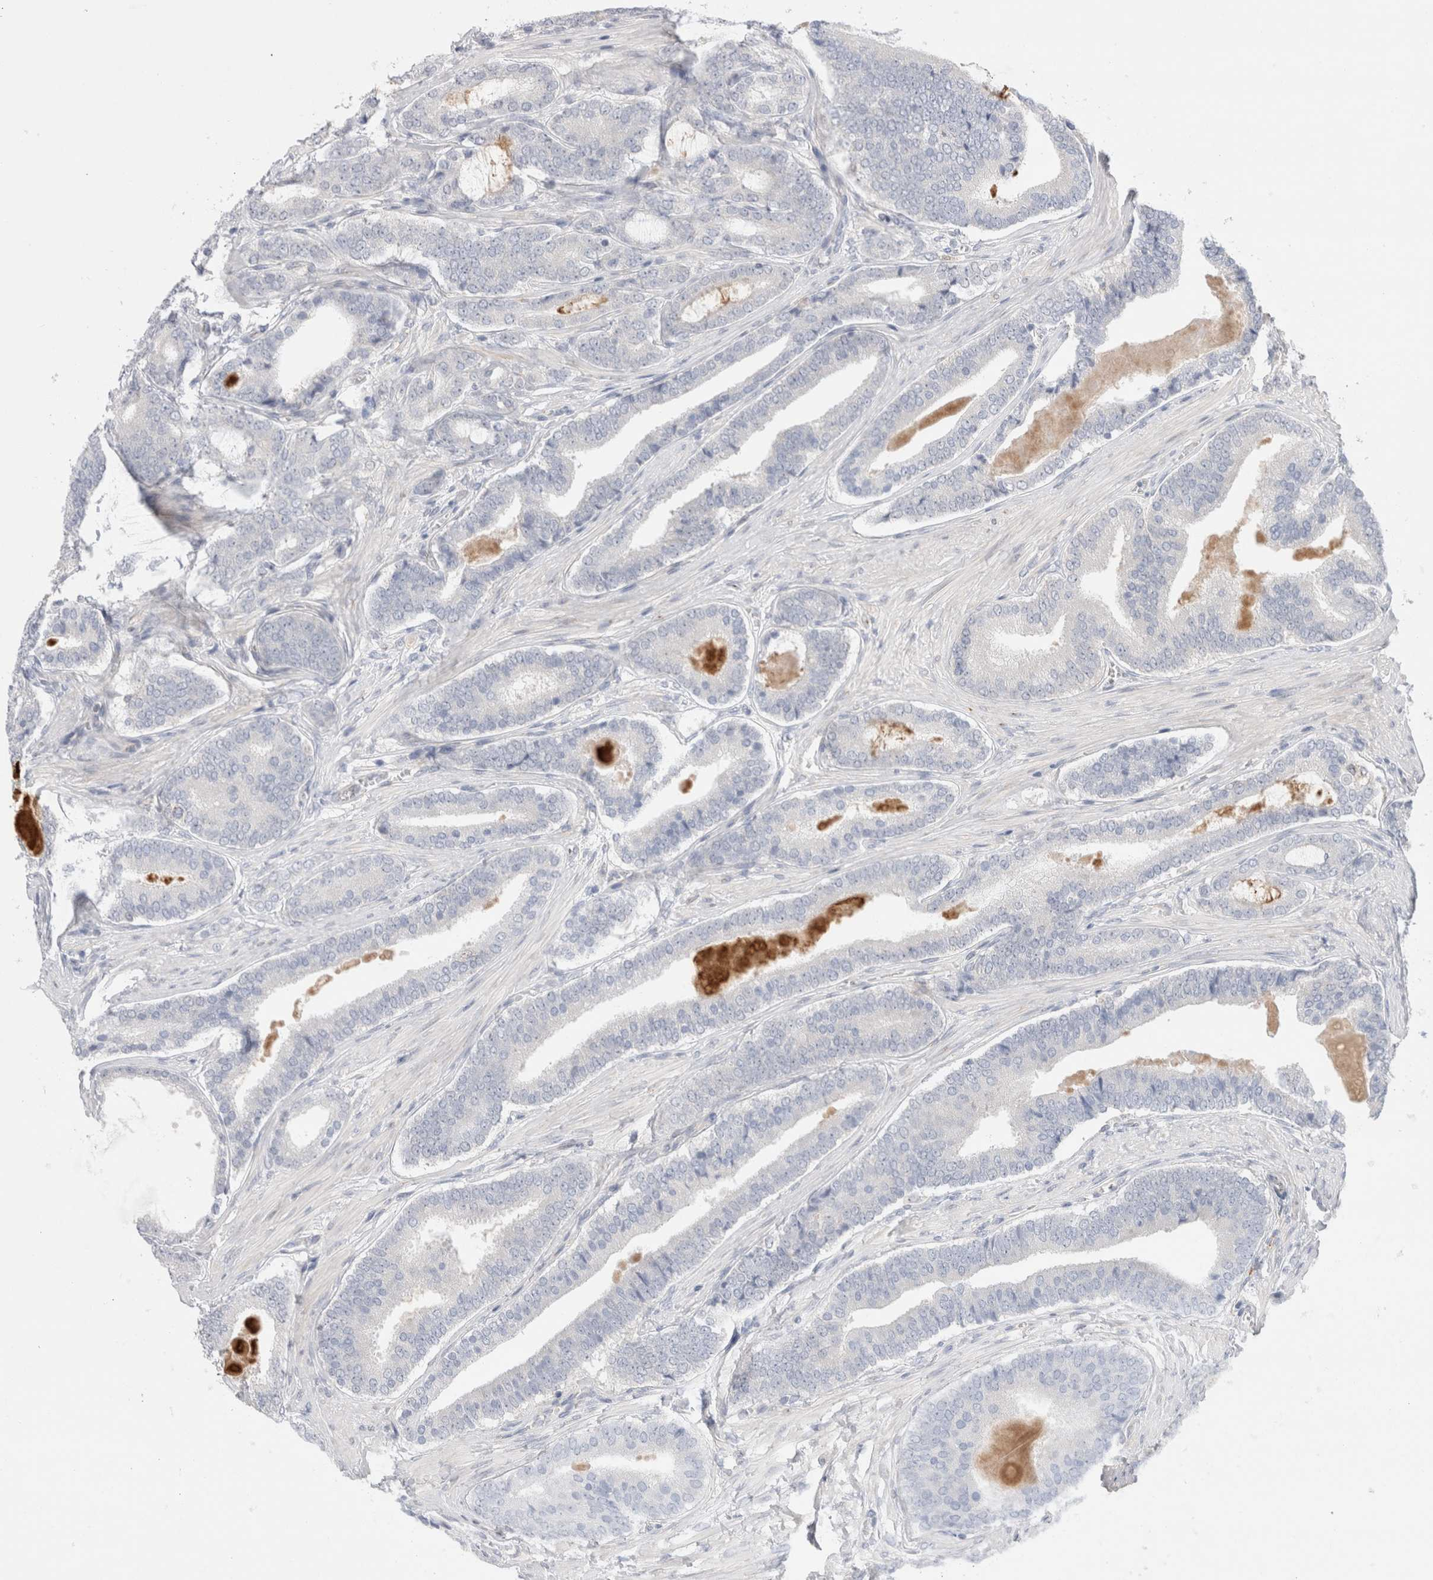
{"staining": {"intensity": "negative", "quantity": "none", "location": "none"}, "tissue": "prostate cancer", "cell_type": "Tumor cells", "image_type": "cancer", "snomed": [{"axis": "morphology", "description": "Adenocarcinoma, High grade"}, {"axis": "topography", "description": "Prostate"}], "caption": "A photomicrograph of human prostate cancer is negative for staining in tumor cells.", "gene": "BICD2", "patient": {"sex": "male", "age": 60}}